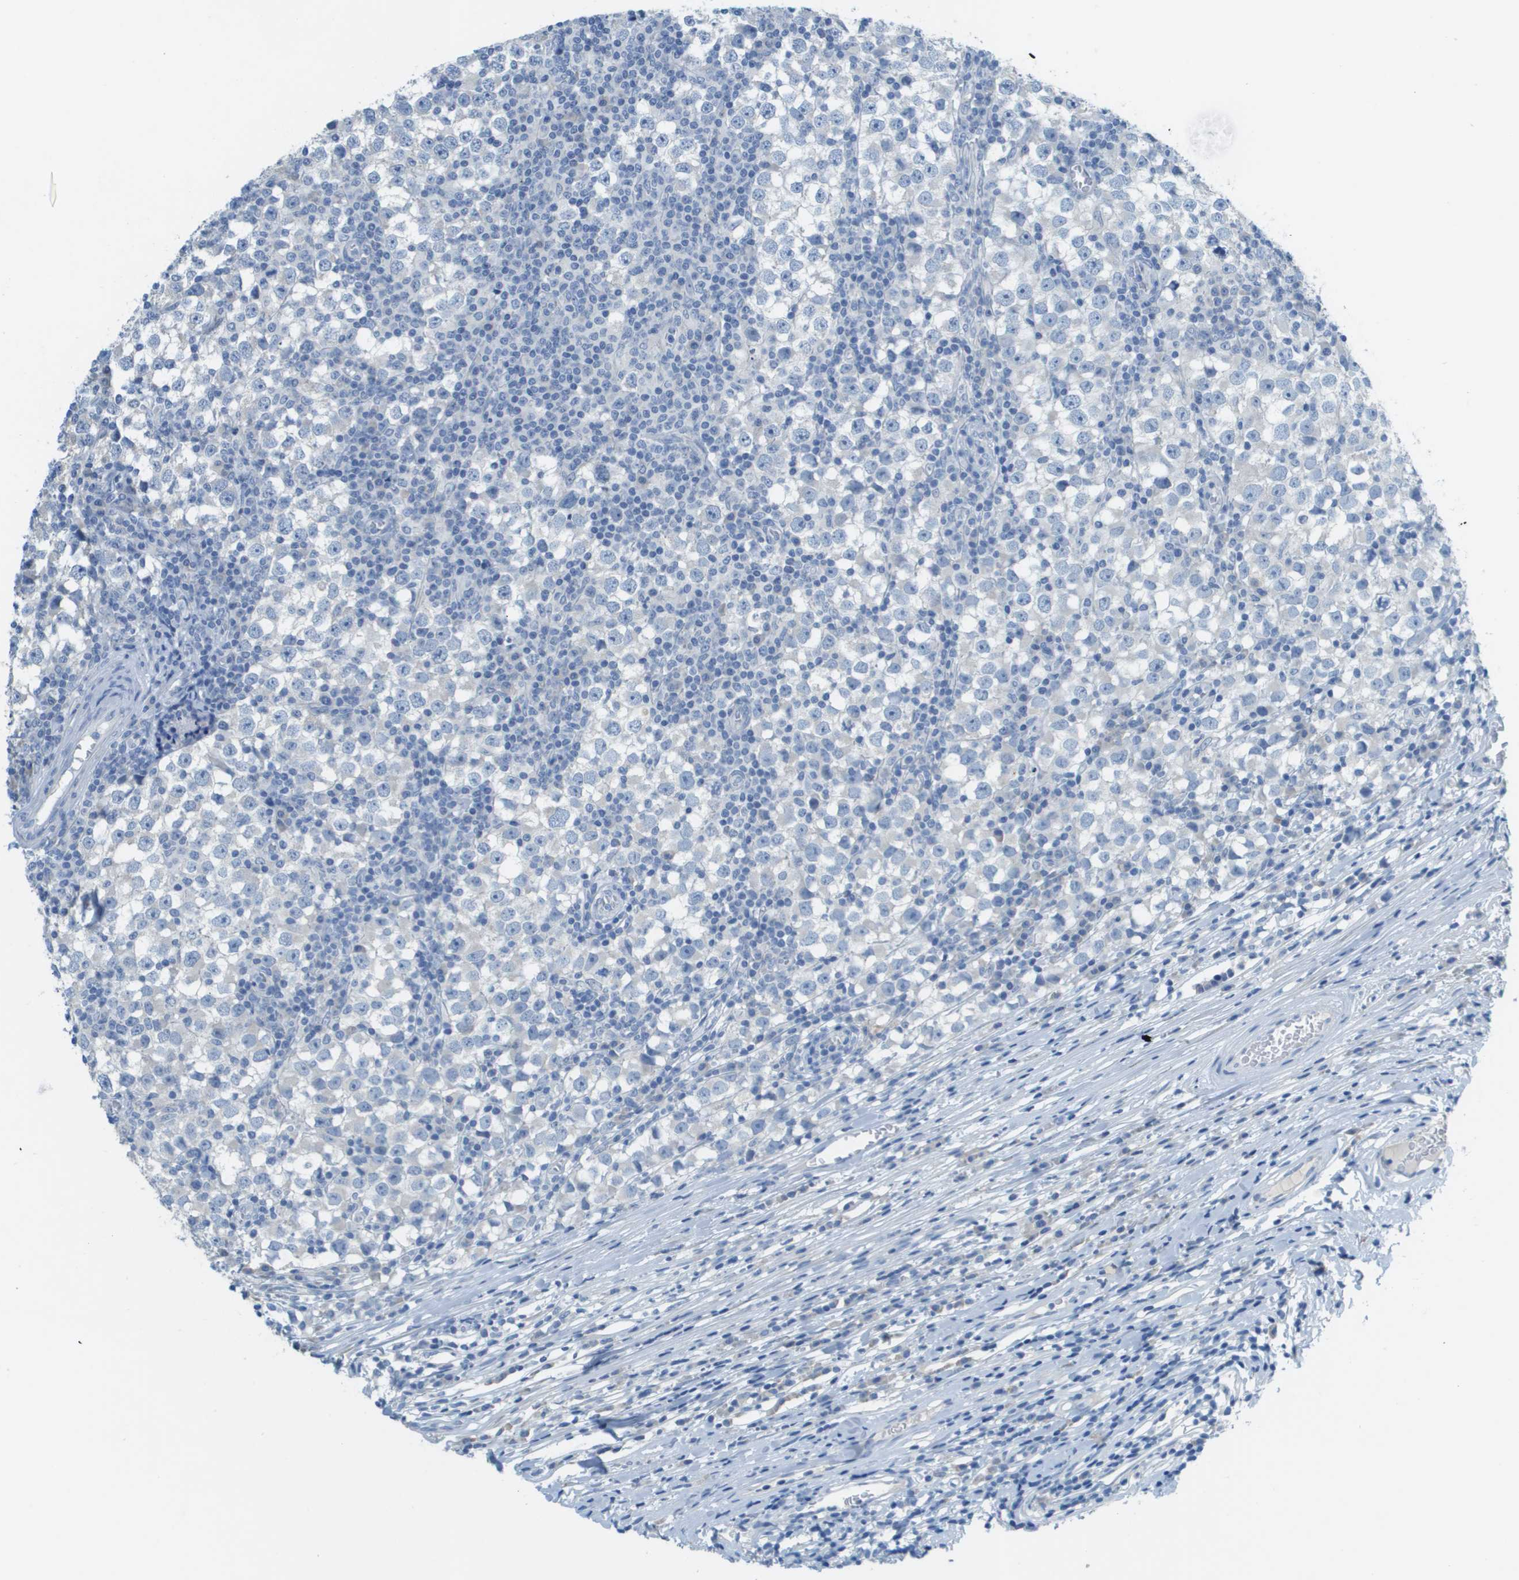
{"staining": {"intensity": "negative", "quantity": "none", "location": "none"}, "tissue": "testis cancer", "cell_type": "Tumor cells", "image_type": "cancer", "snomed": [{"axis": "morphology", "description": "Seminoma, NOS"}, {"axis": "topography", "description": "Testis"}], "caption": "Tumor cells are negative for brown protein staining in testis cancer (seminoma).", "gene": "PTGDR2", "patient": {"sex": "male", "age": 65}}